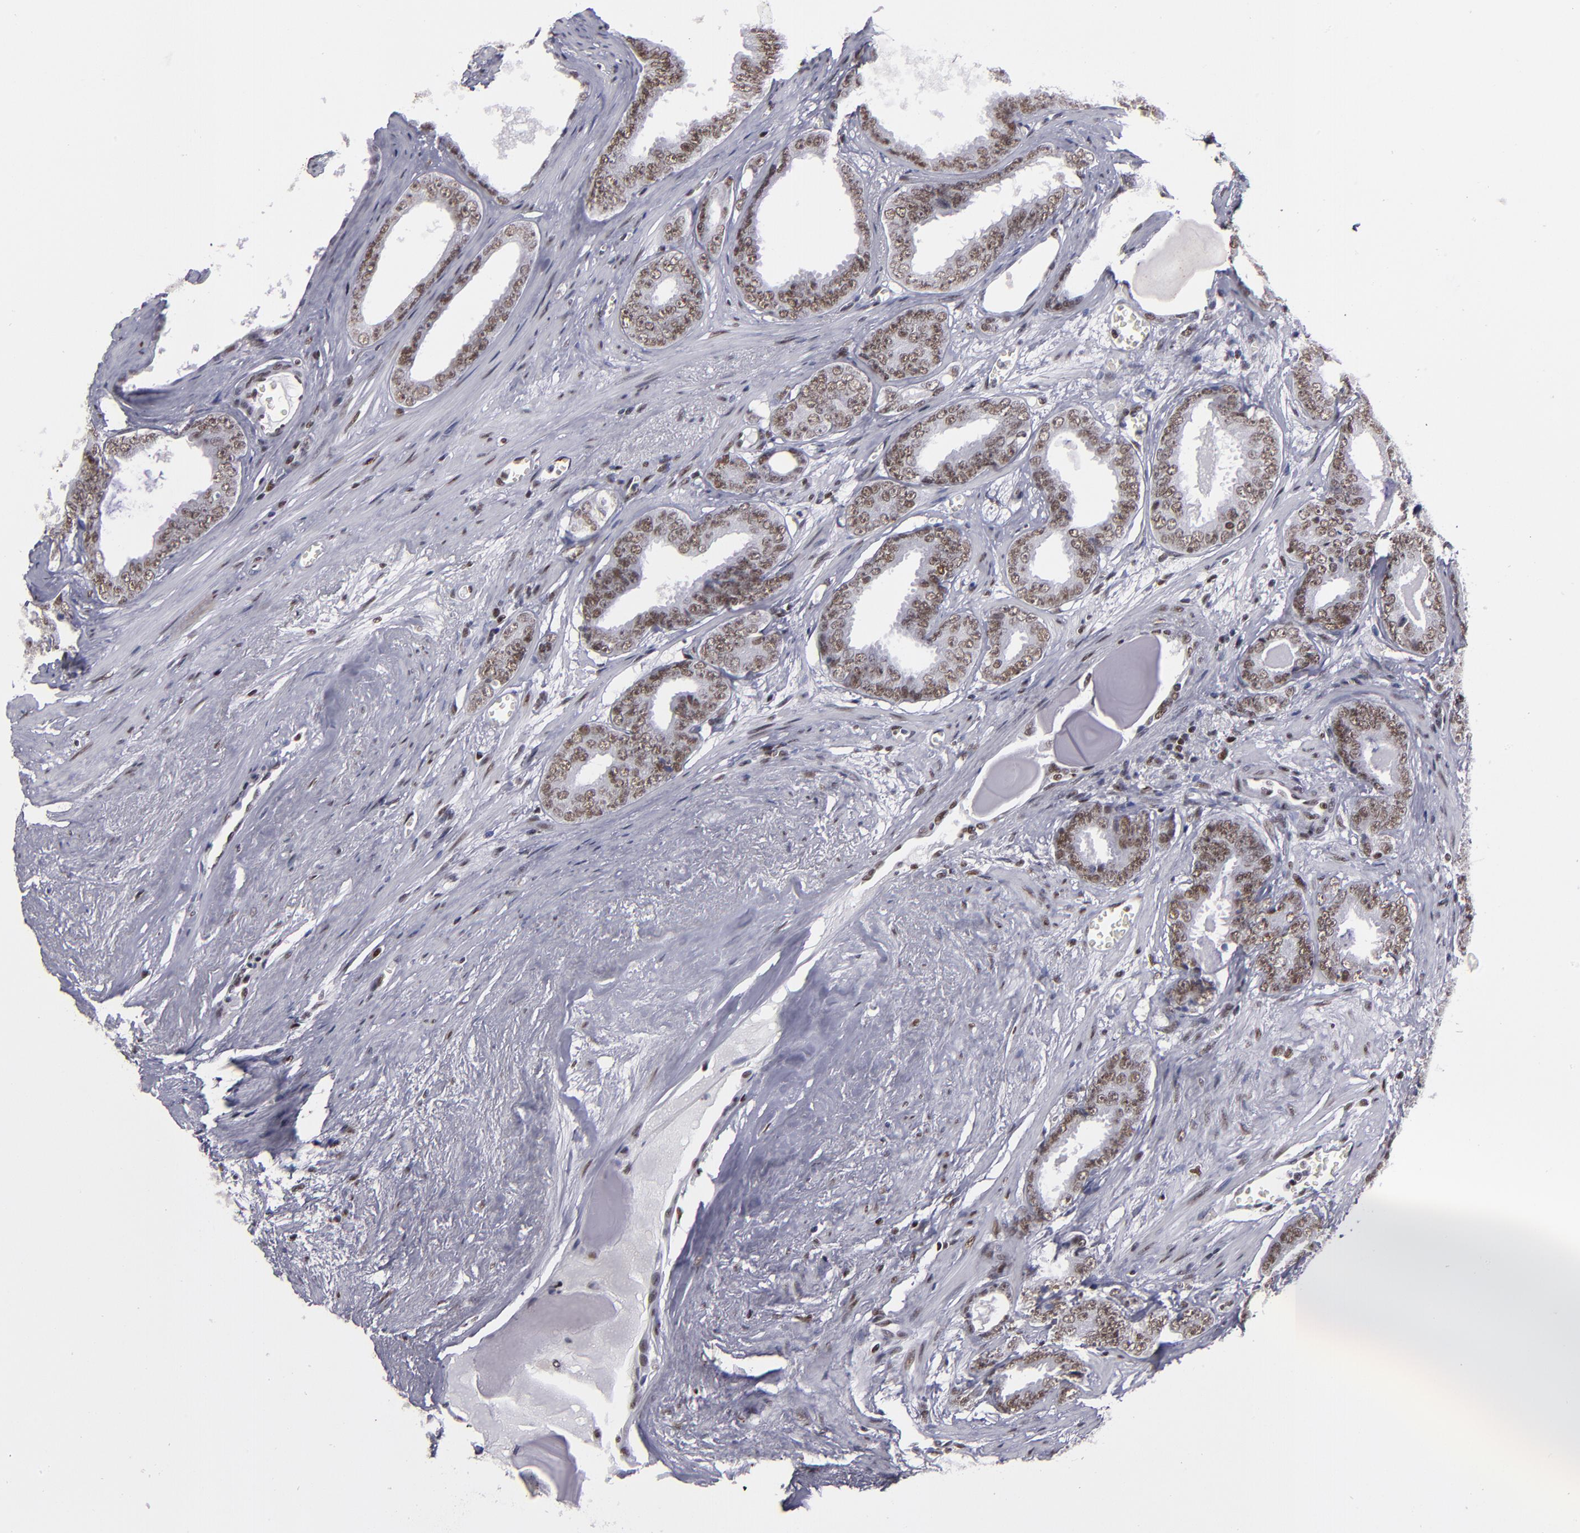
{"staining": {"intensity": "moderate", "quantity": ">75%", "location": "nuclear"}, "tissue": "prostate cancer", "cell_type": "Tumor cells", "image_type": "cancer", "snomed": [{"axis": "morphology", "description": "Adenocarcinoma, Medium grade"}, {"axis": "topography", "description": "Prostate"}], "caption": "Prostate cancer (adenocarcinoma (medium-grade)) stained with DAB (3,3'-diaminobenzidine) immunohistochemistry displays medium levels of moderate nuclear staining in approximately >75% of tumor cells. (Brightfield microscopy of DAB IHC at high magnification).", "gene": "TERF2", "patient": {"sex": "male", "age": 79}}